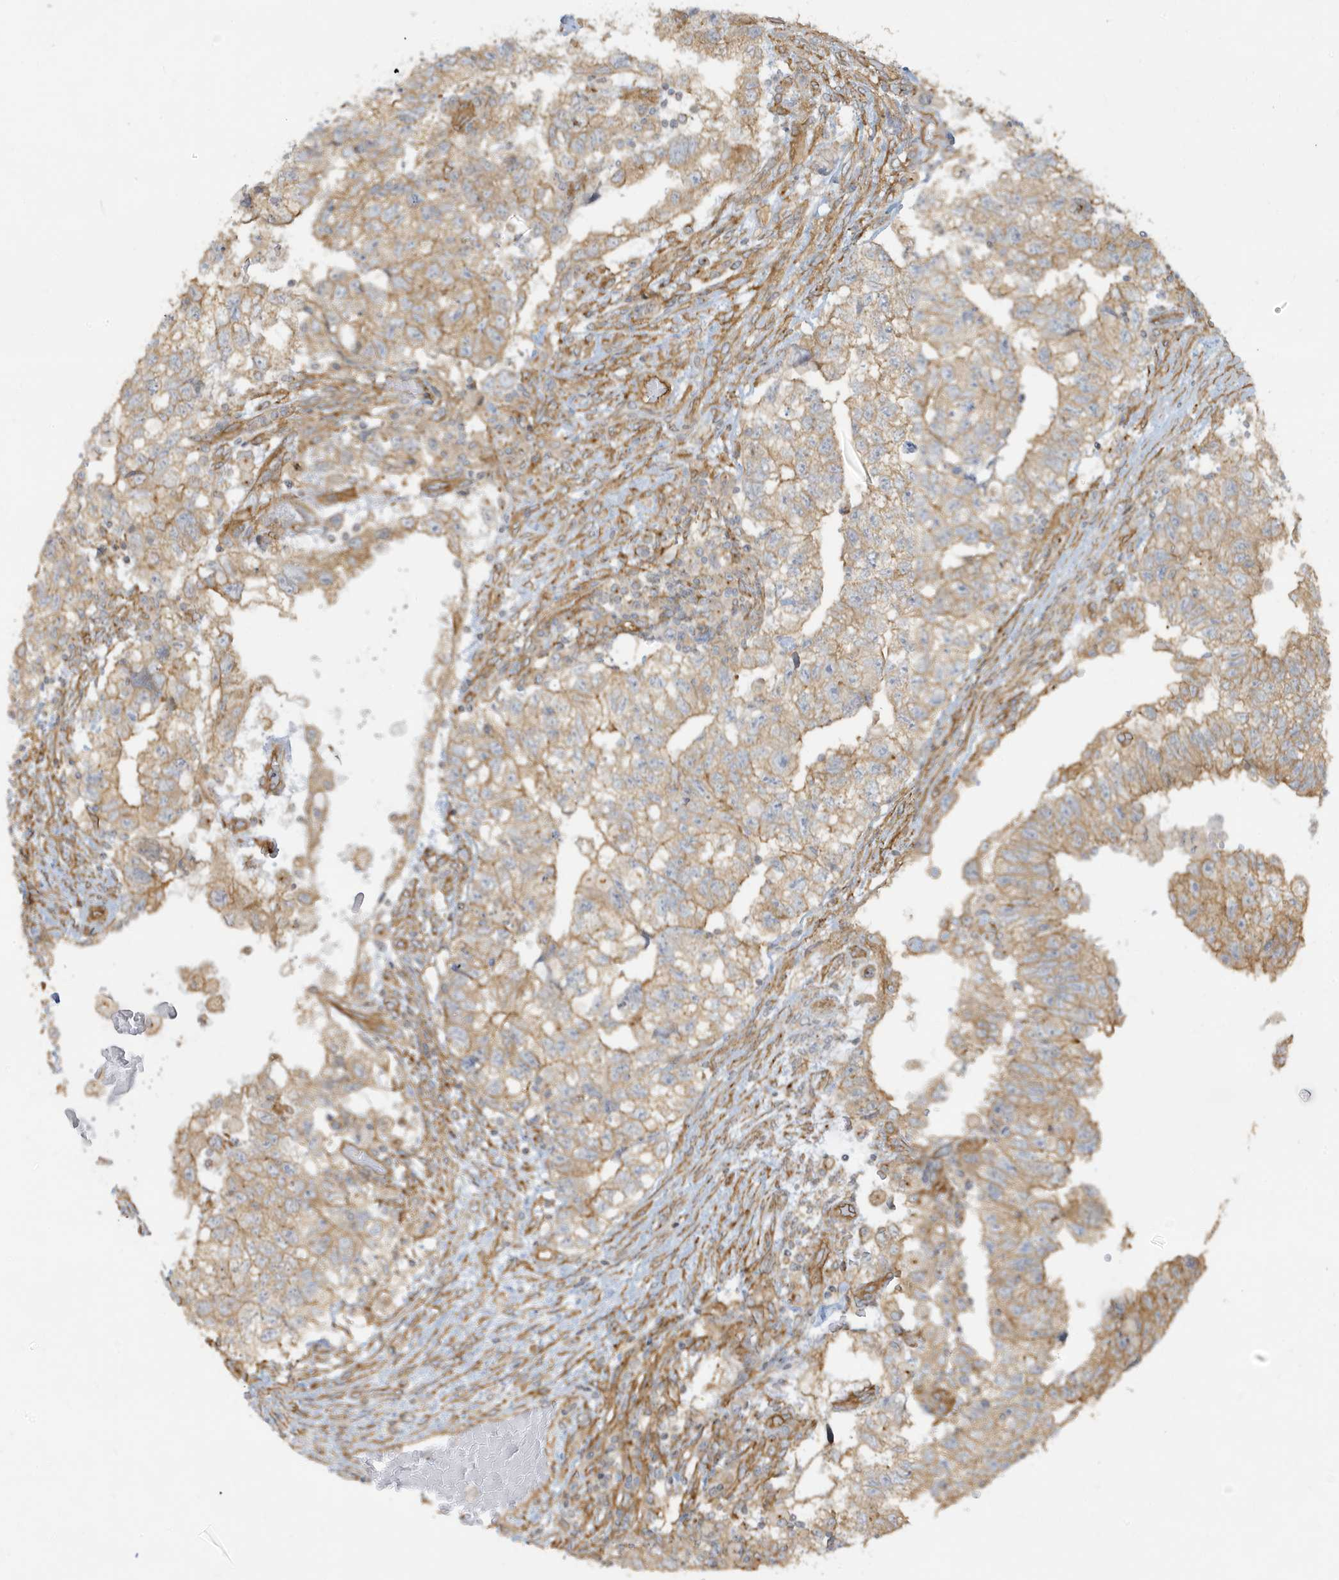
{"staining": {"intensity": "moderate", "quantity": ">75%", "location": "cytoplasmic/membranous"}, "tissue": "testis cancer", "cell_type": "Tumor cells", "image_type": "cancer", "snomed": [{"axis": "morphology", "description": "Carcinoma, Embryonal, NOS"}, {"axis": "topography", "description": "Testis"}], "caption": "Testis embryonal carcinoma tissue reveals moderate cytoplasmic/membranous expression in about >75% of tumor cells", "gene": "ATP23", "patient": {"sex": "male", "age": 36}}